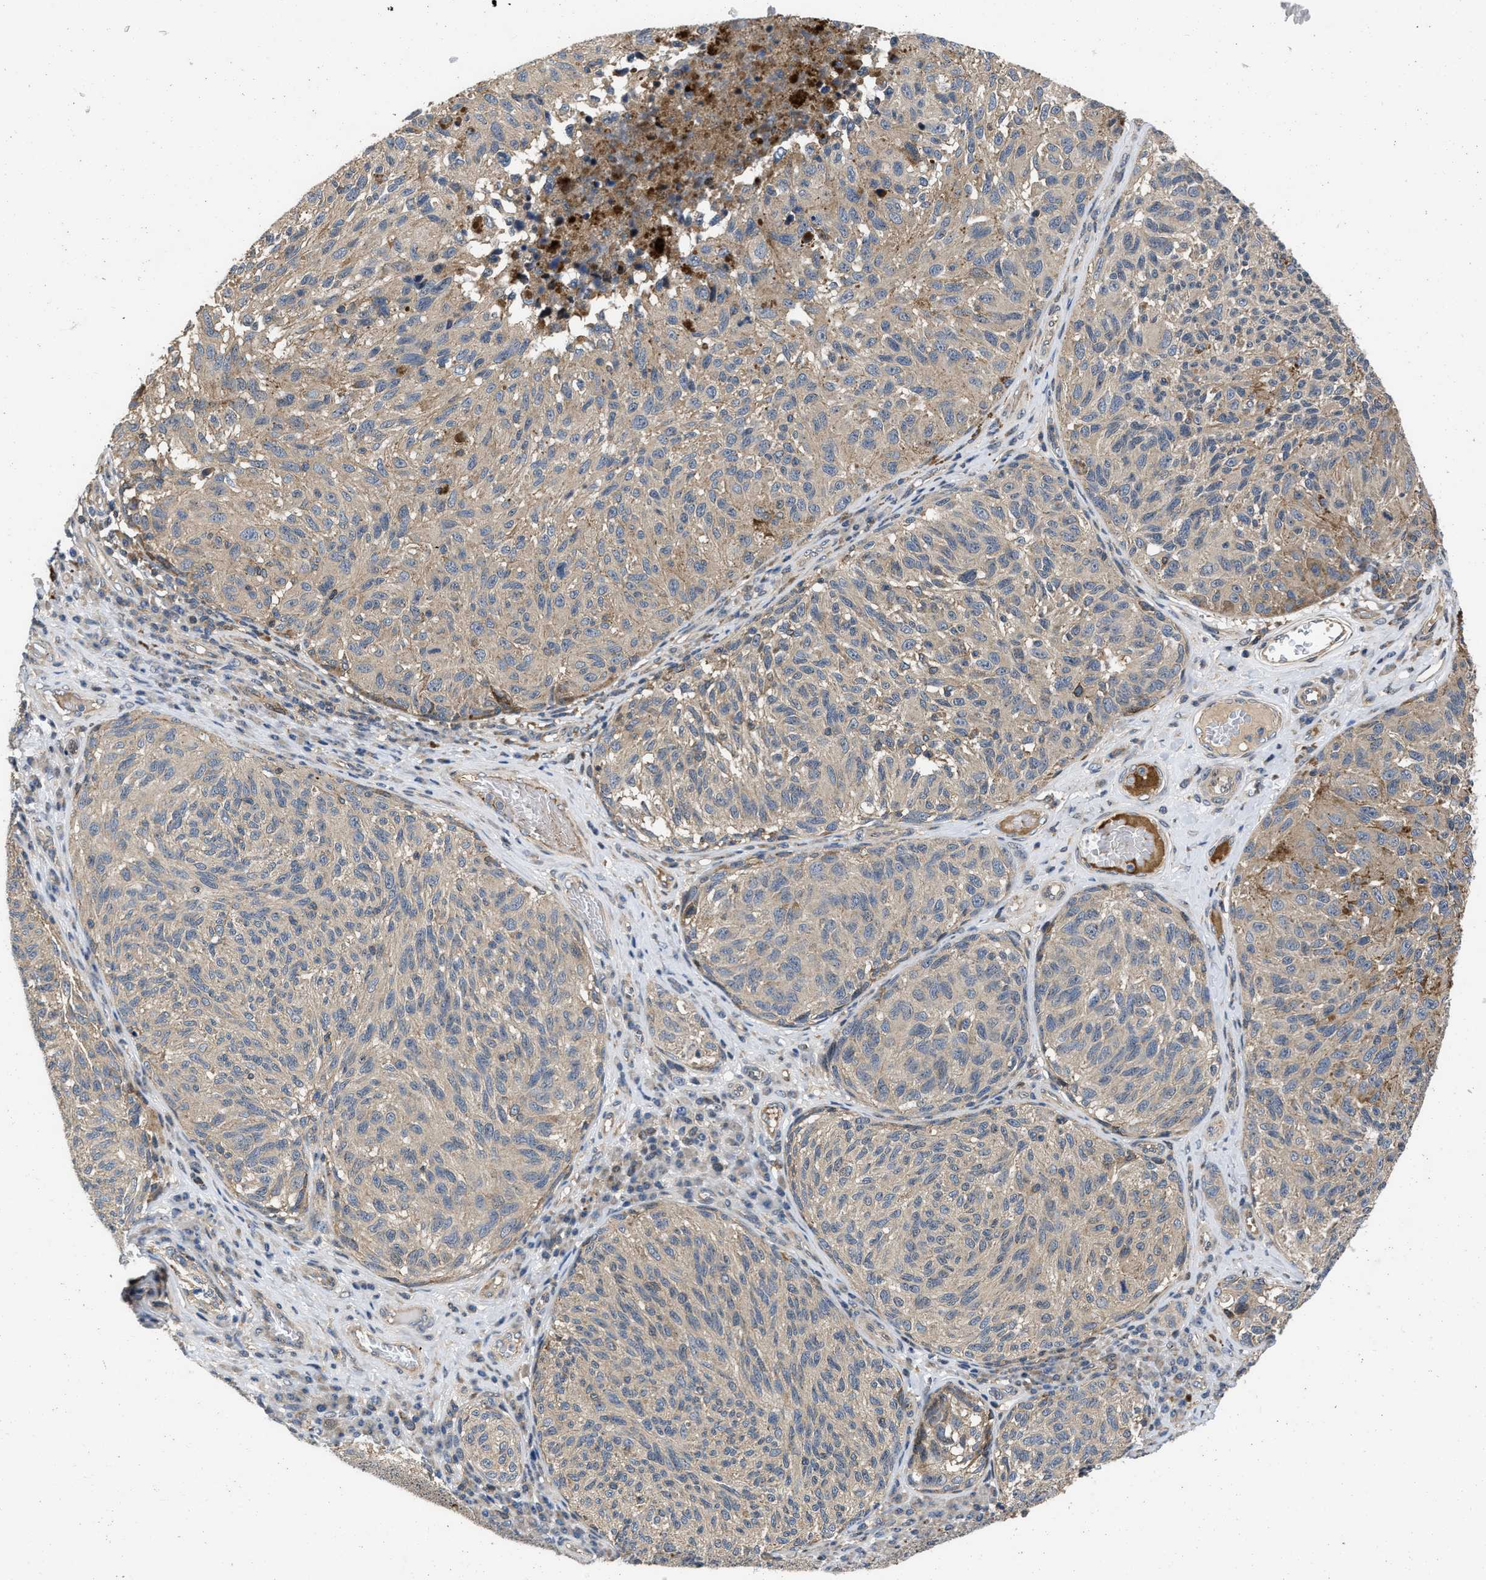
{"staining": {"intensity": "weak", "quantity": "25%-75%", "location": "cytoplasmic/membranous"}, "tissue": "melanoma", "cell_type": "Tumor cells", "image_type": "cancer", "snomed": [{"axis": "morphology", "description": "Malignant melanoma, NOS"}, {"axis": "topography", "description": "Skin"}], "caption": "There is low levels of weak cytoplasmic/membranous positivity in tumor cells of malignant melanoma, as demonstrated by immunohistochemical staining (brown color).", "gene": "PRDM14", "patient": {"sex": "female", "age": 73}}